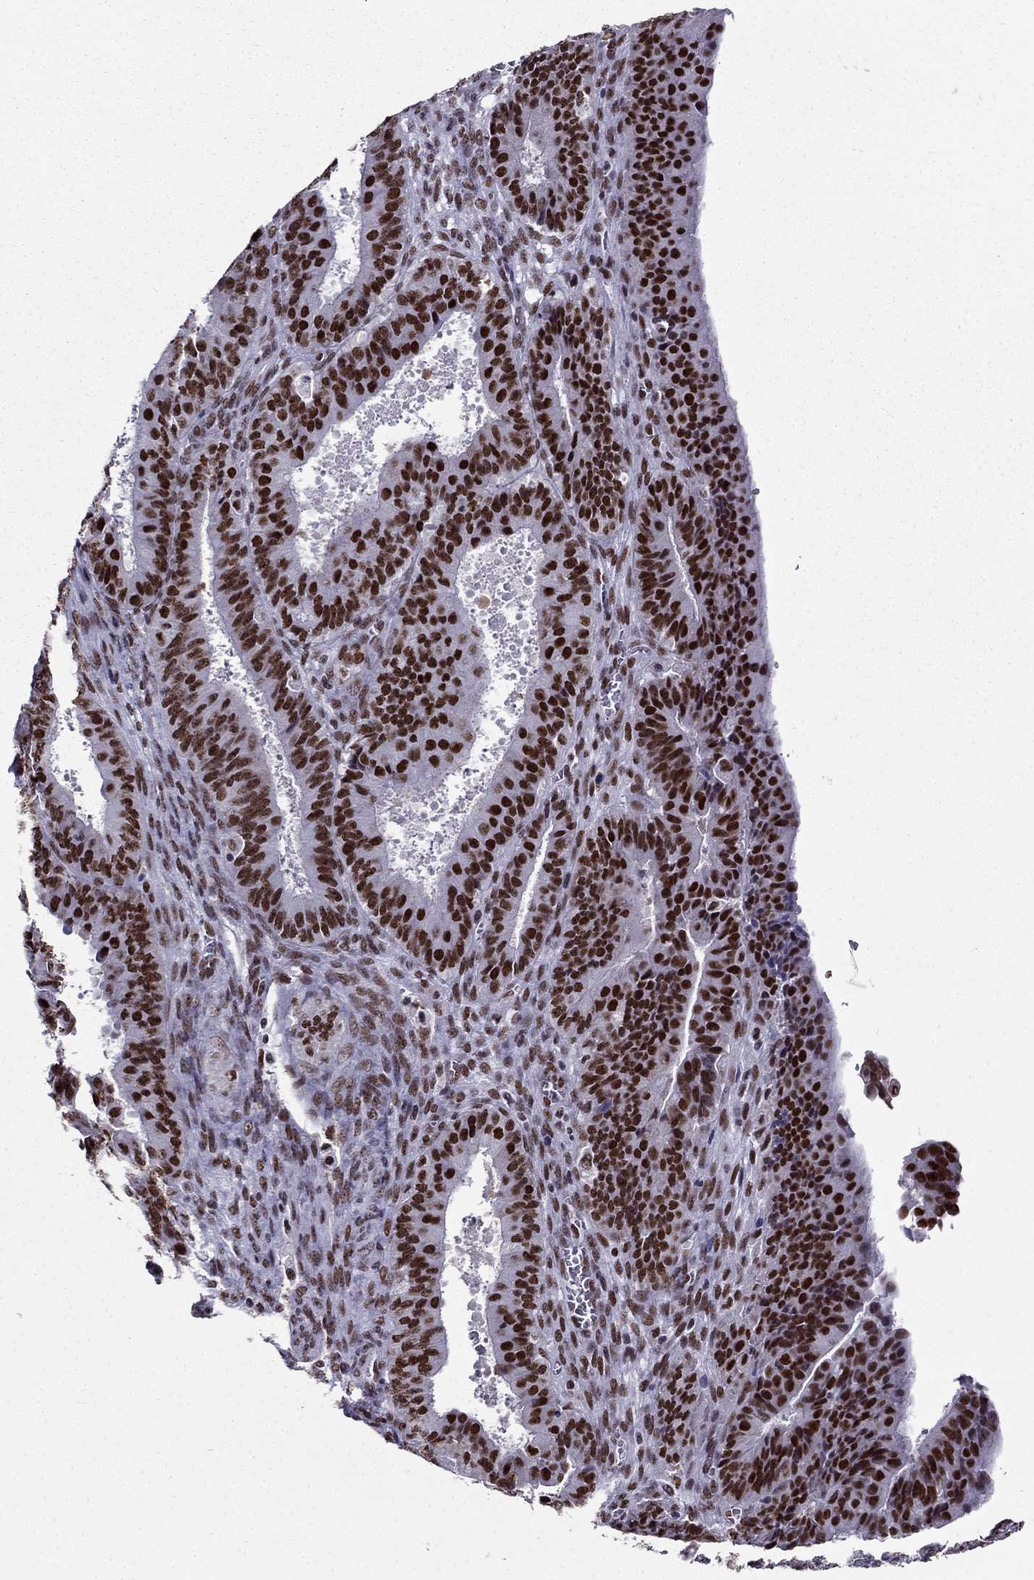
{"staining": {"intensity": "strong", "quantity": ">75%", "location": "nuclear"}, "tissue": "ovarian cancer", "cell_type": "Tumor cells", "image_type": "cancer", "snomed": [{"axis": "morphology", "description": "Carcinoma, endometroid"}, {"axis": "topography", "description": "Ovary"}], "caption": "Protein expression analysis of human ovarian endometroid carcinoma reveals strong nuclear positivity in approximately >75% of tumor cells.", "gene": "ZNF420", "patient": {"sex": "female", "age": 42}}